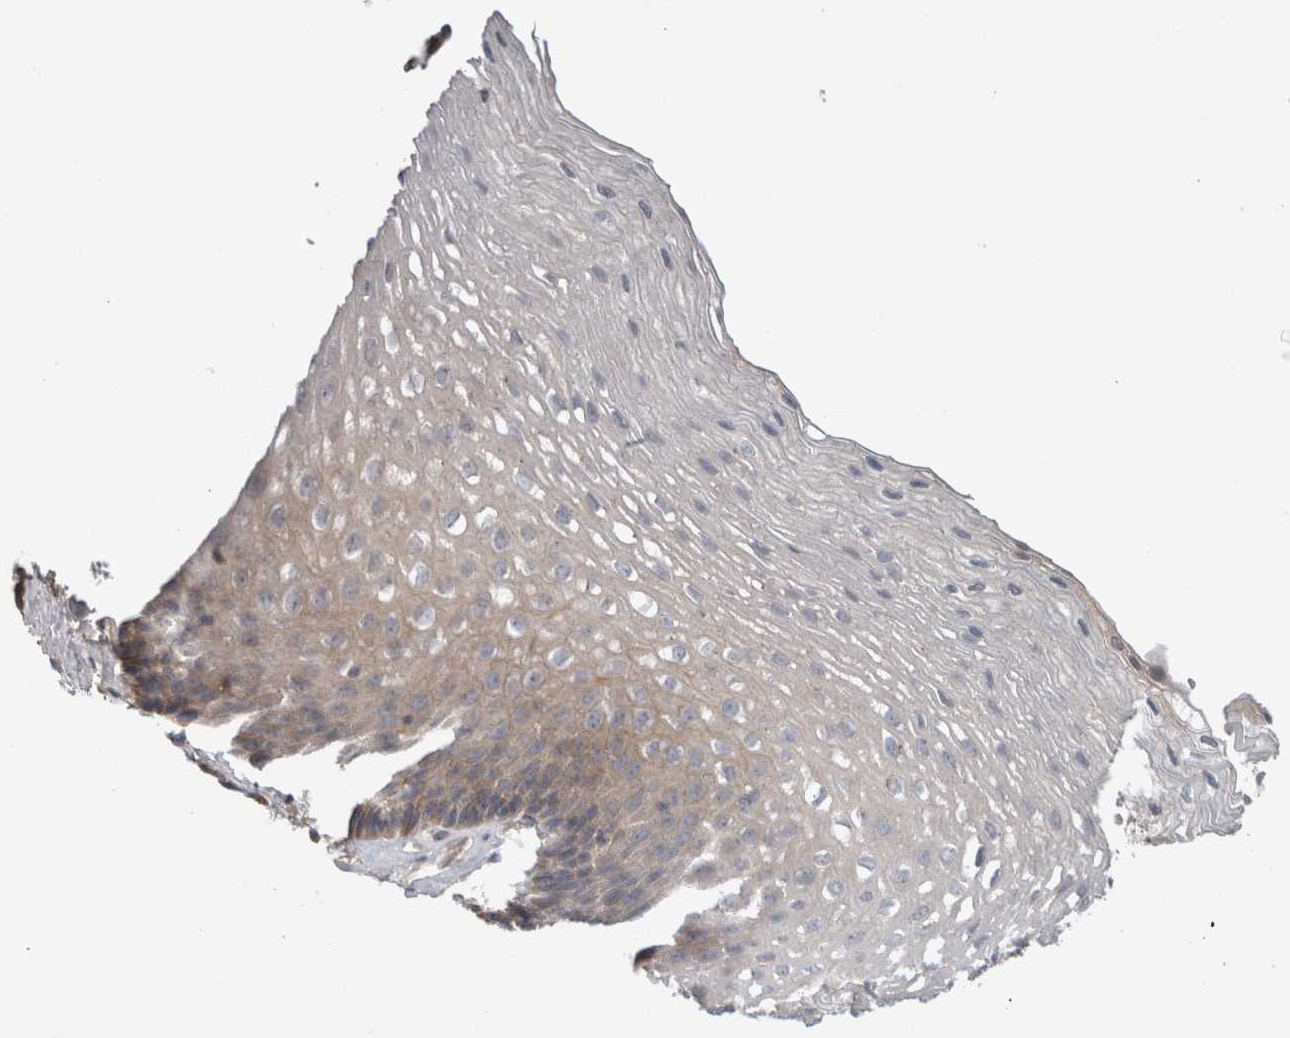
{"staining": {"intensity": "weak", "quantity": "<25%", "location": "cytoplasmic/membranous"}, "tissue": "esophagus", "cell_type": "Squamous epithelial cells", "image_type": "normal", "snomed": [{"axis": "morphology", "description": "Normal tissue, NOS"}, {"axis": "topography", "description": "Esophagus"}], "caption": "Immunohistochemistry of benign human esophagus displays no positivity in squamous epithelial cells. (Immunohistochemistry (ihc), brightfield microscopy, high magnification).", "gene": "TARBP1", "patient": {"sex": "female", "age": 66}}